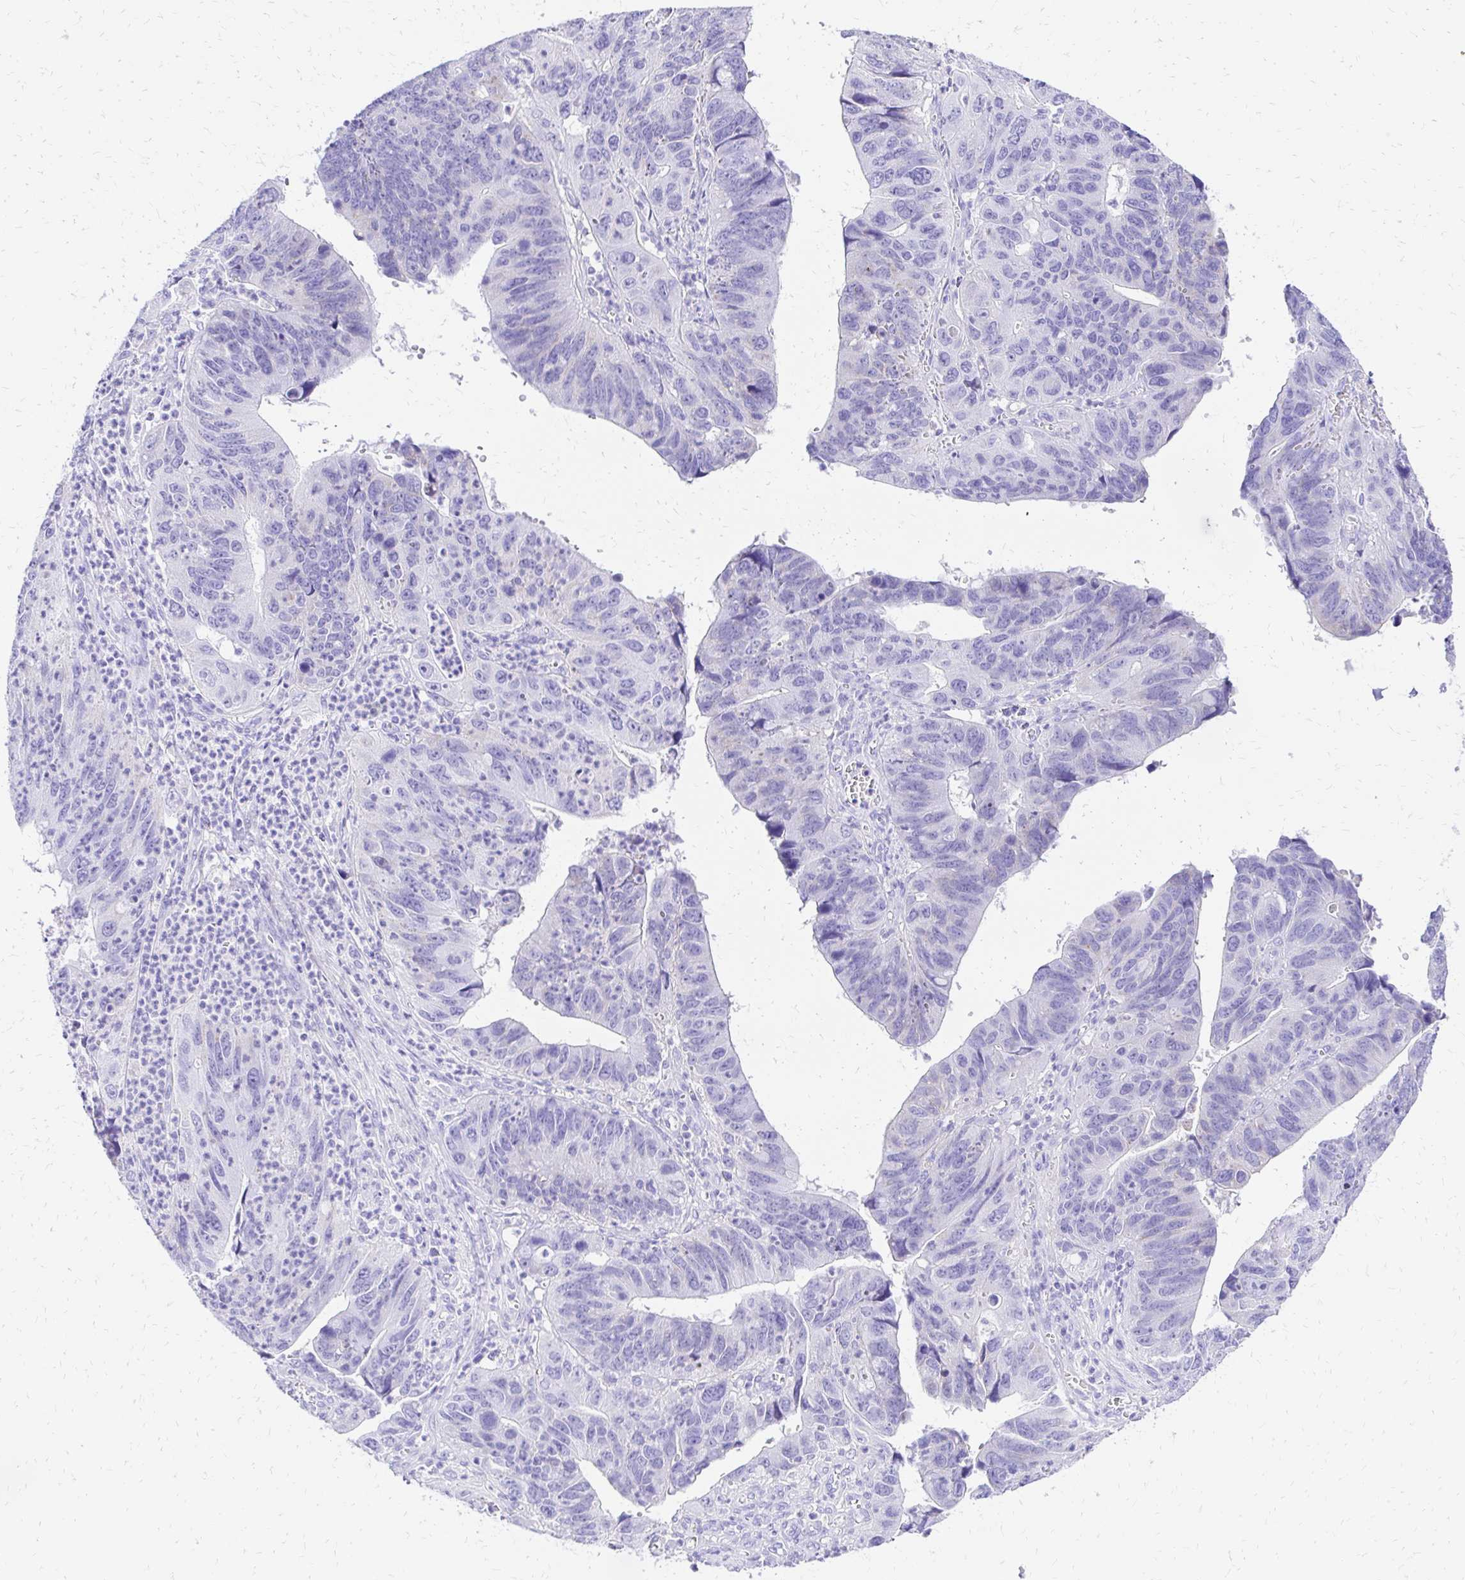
{"staining": {"intensity": "negative", "quantity": "none", "location": "none"}, "tissue": "stomach cancer", "cell_type": "Tumor cells", "image_type": "cancer", "snomed": [{"axis": "morphology", "description": "Adenocarcinoma, NOS"}, {"axis": "topography", "description": "Stomach"}], "caption": "Tumor cells show no significant protein expression in stomach adenocarcinoma. (DAB immunohistochemistry, high magnification).", "gene": "S100G", "patient": {"sex": "male", "age": 59}}